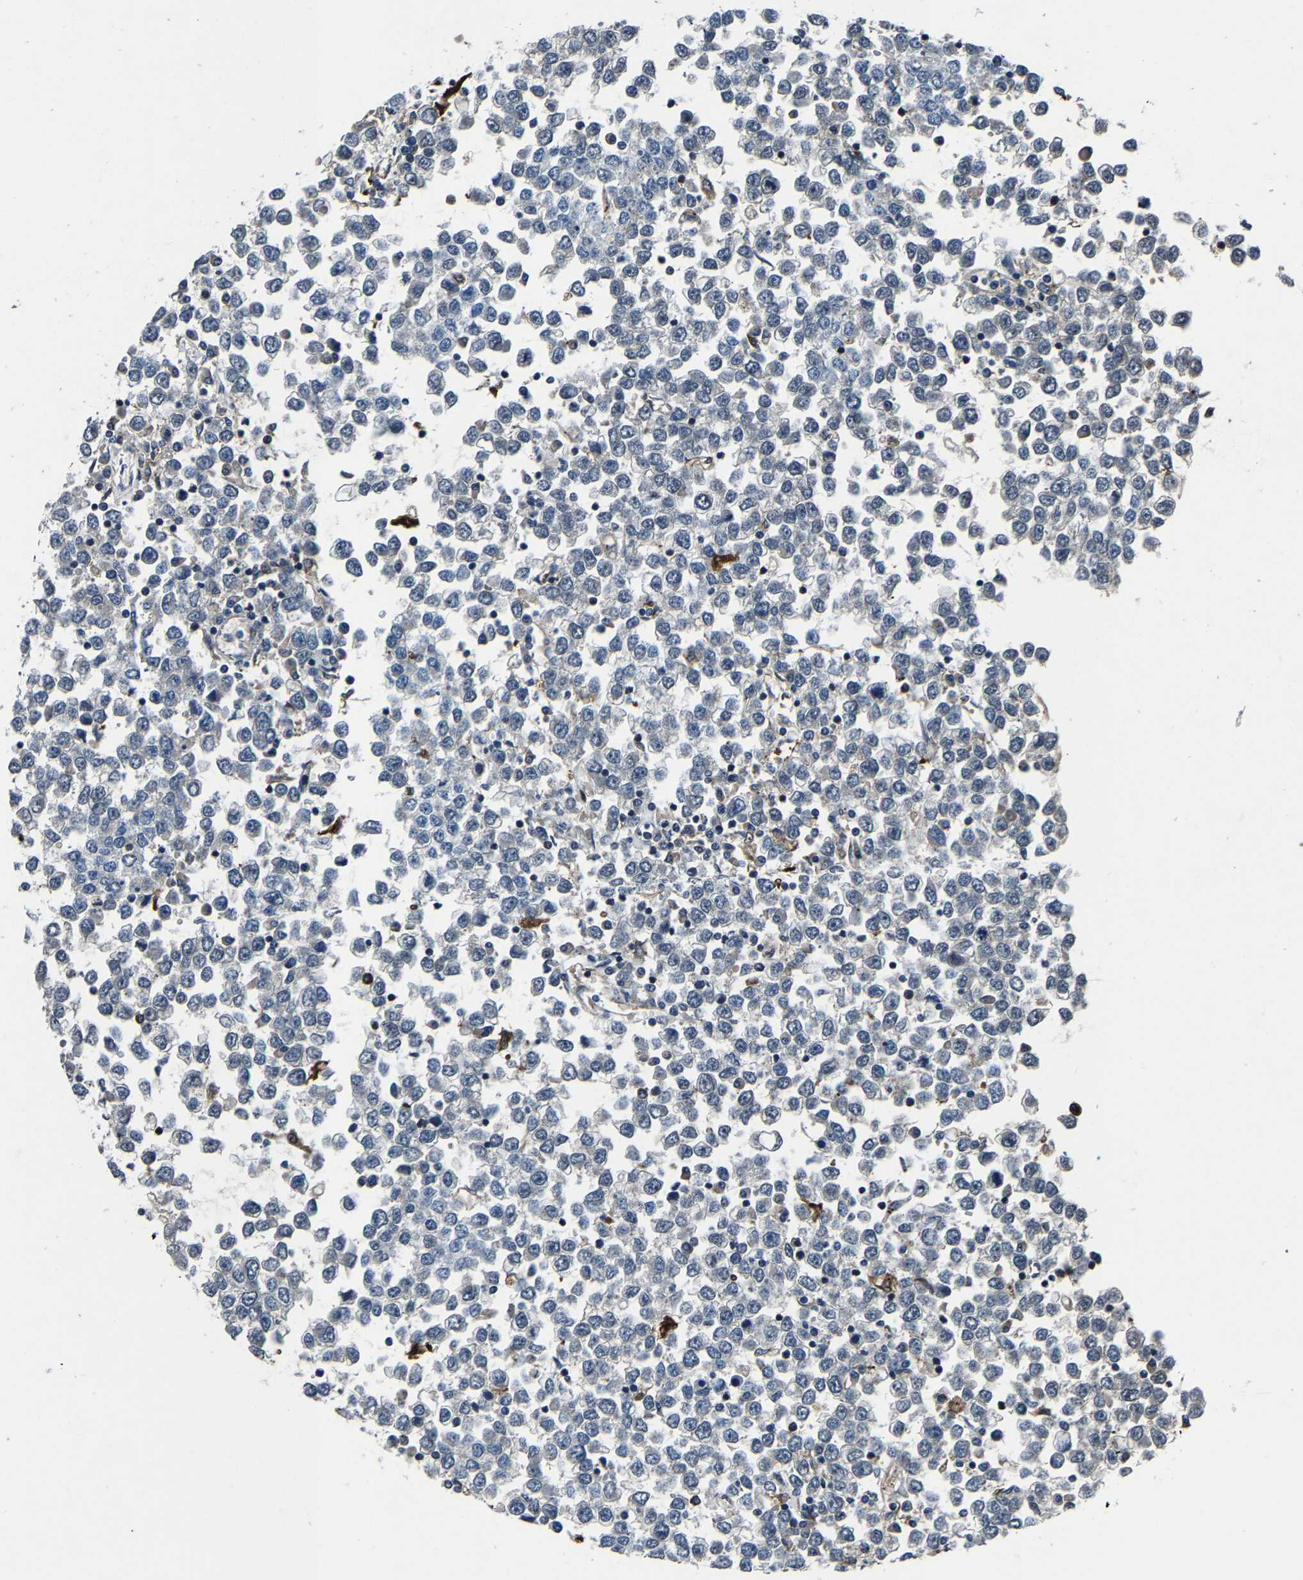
{"staining": {"intensity": "negative", "quantity": "none", "location": "none"}, "tissue": "testis cancer", "cell_type": "Tumor cells", "image_type": "cancer", "snomed": [{"axis": "morphology", "description": "Seminoma, NOS"}, {"axis": "topography", "description": "Testis"}], "caption": "Immunohistochemical staining of human testis cancer demonstrates no significant staining in tumor cells. (DAB (3,3'-diaminobenzidine) IHC with hematoxylin counter stain).", "gene": "PCNX2", "patient": {"sex": "male", "age": 65}}